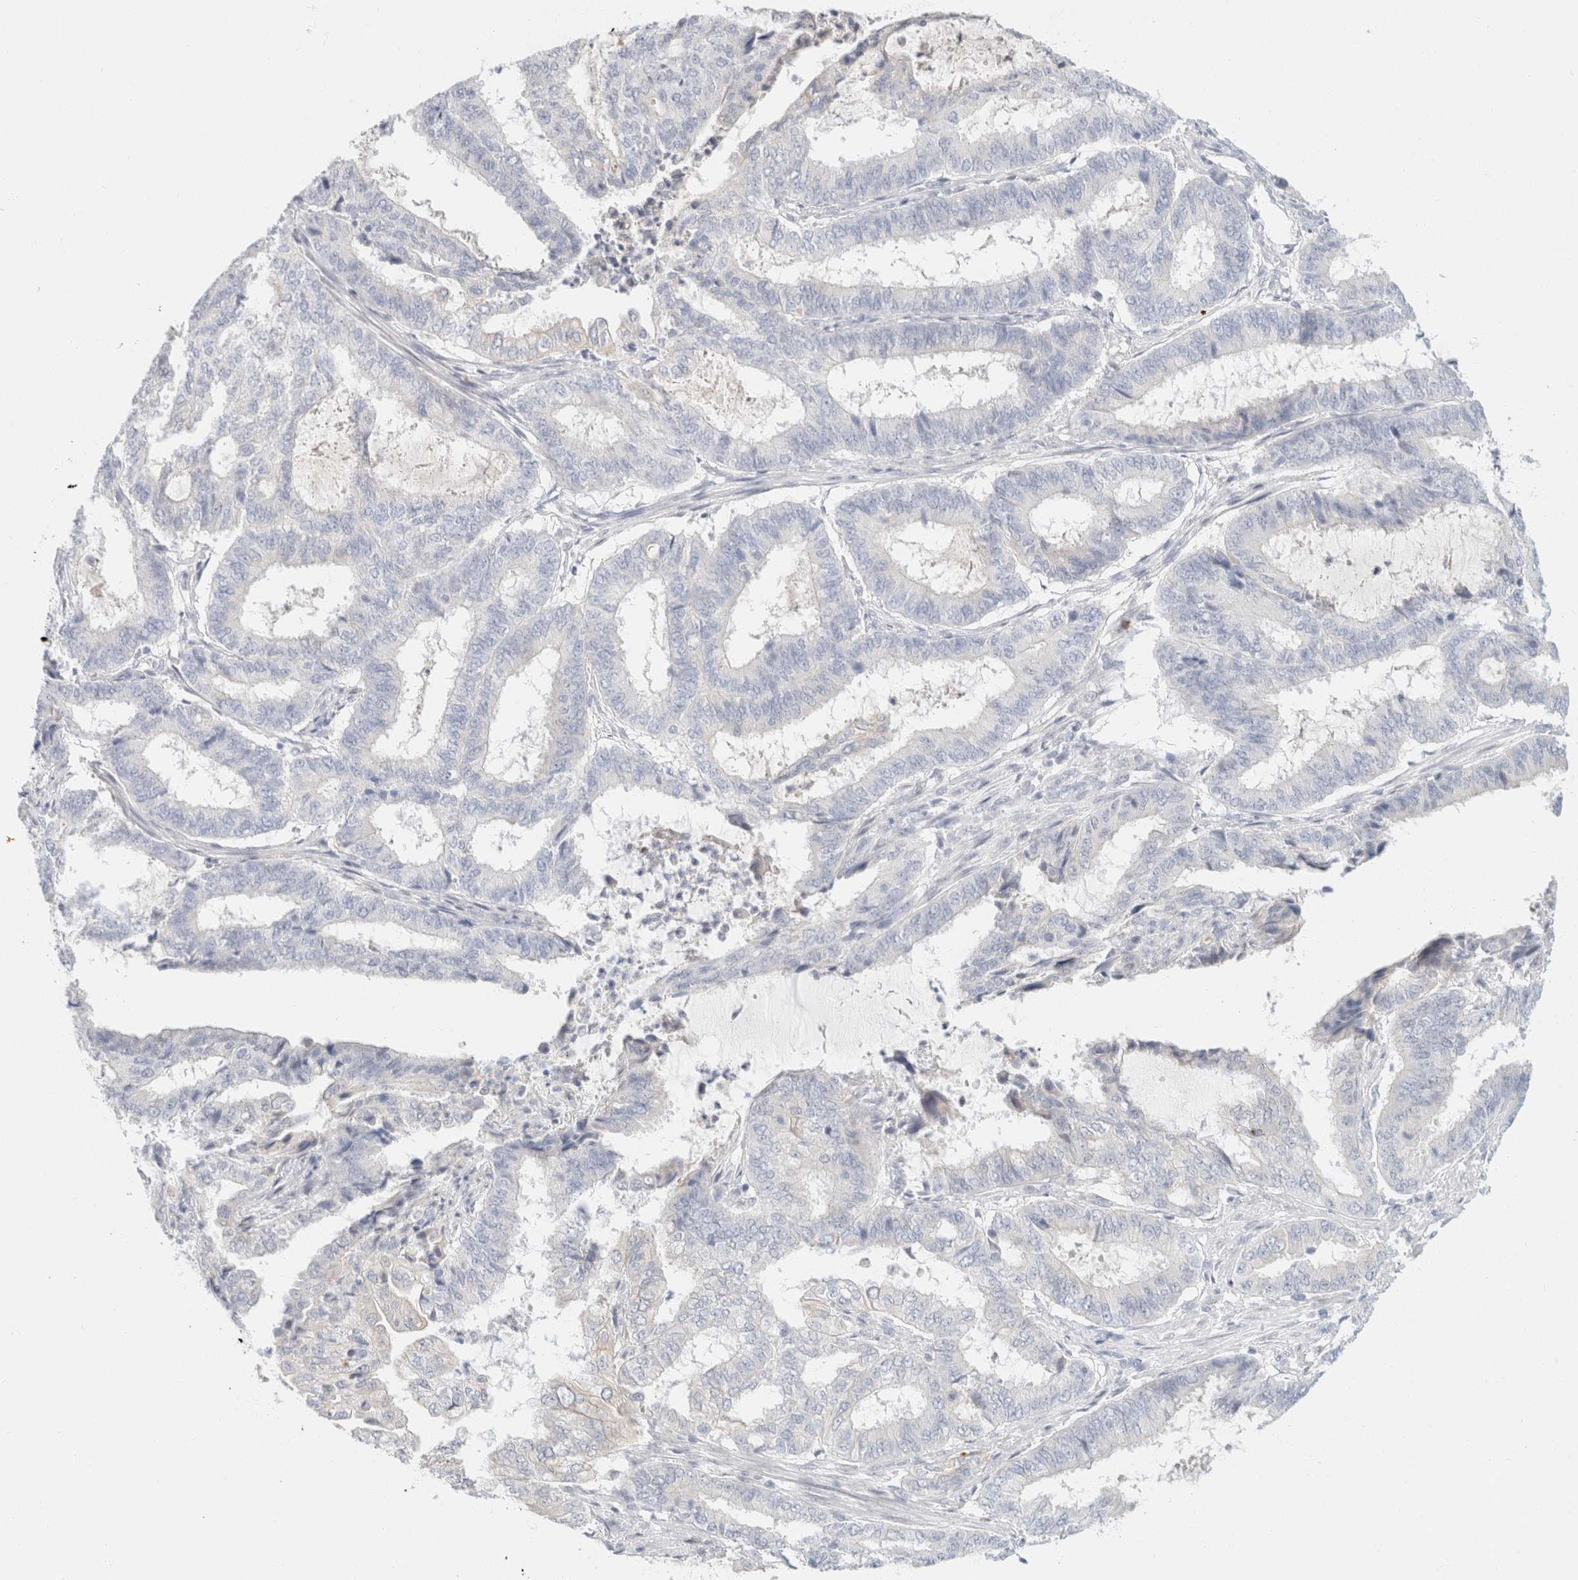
{"staining": {"intensity": "negative", "quantity": "none", "location": "none"}, "tissue": "endometrial cancer", "cell_type": "Tumor cells", "image_type": "cancer", "snomed": [{"axis": "morphology", "description": "Adenocarcinoma, NOS"}, {"axis": "topography", "description": "Endometrium"}], "caption": "Immunohistochemistry histopathology image of adenocarcinoma (endometrial) stained for a protein (brown), which shows no expression in tumor cells.", "gene": "KRT20", "patient": {"sex": "female", "age": 51}}